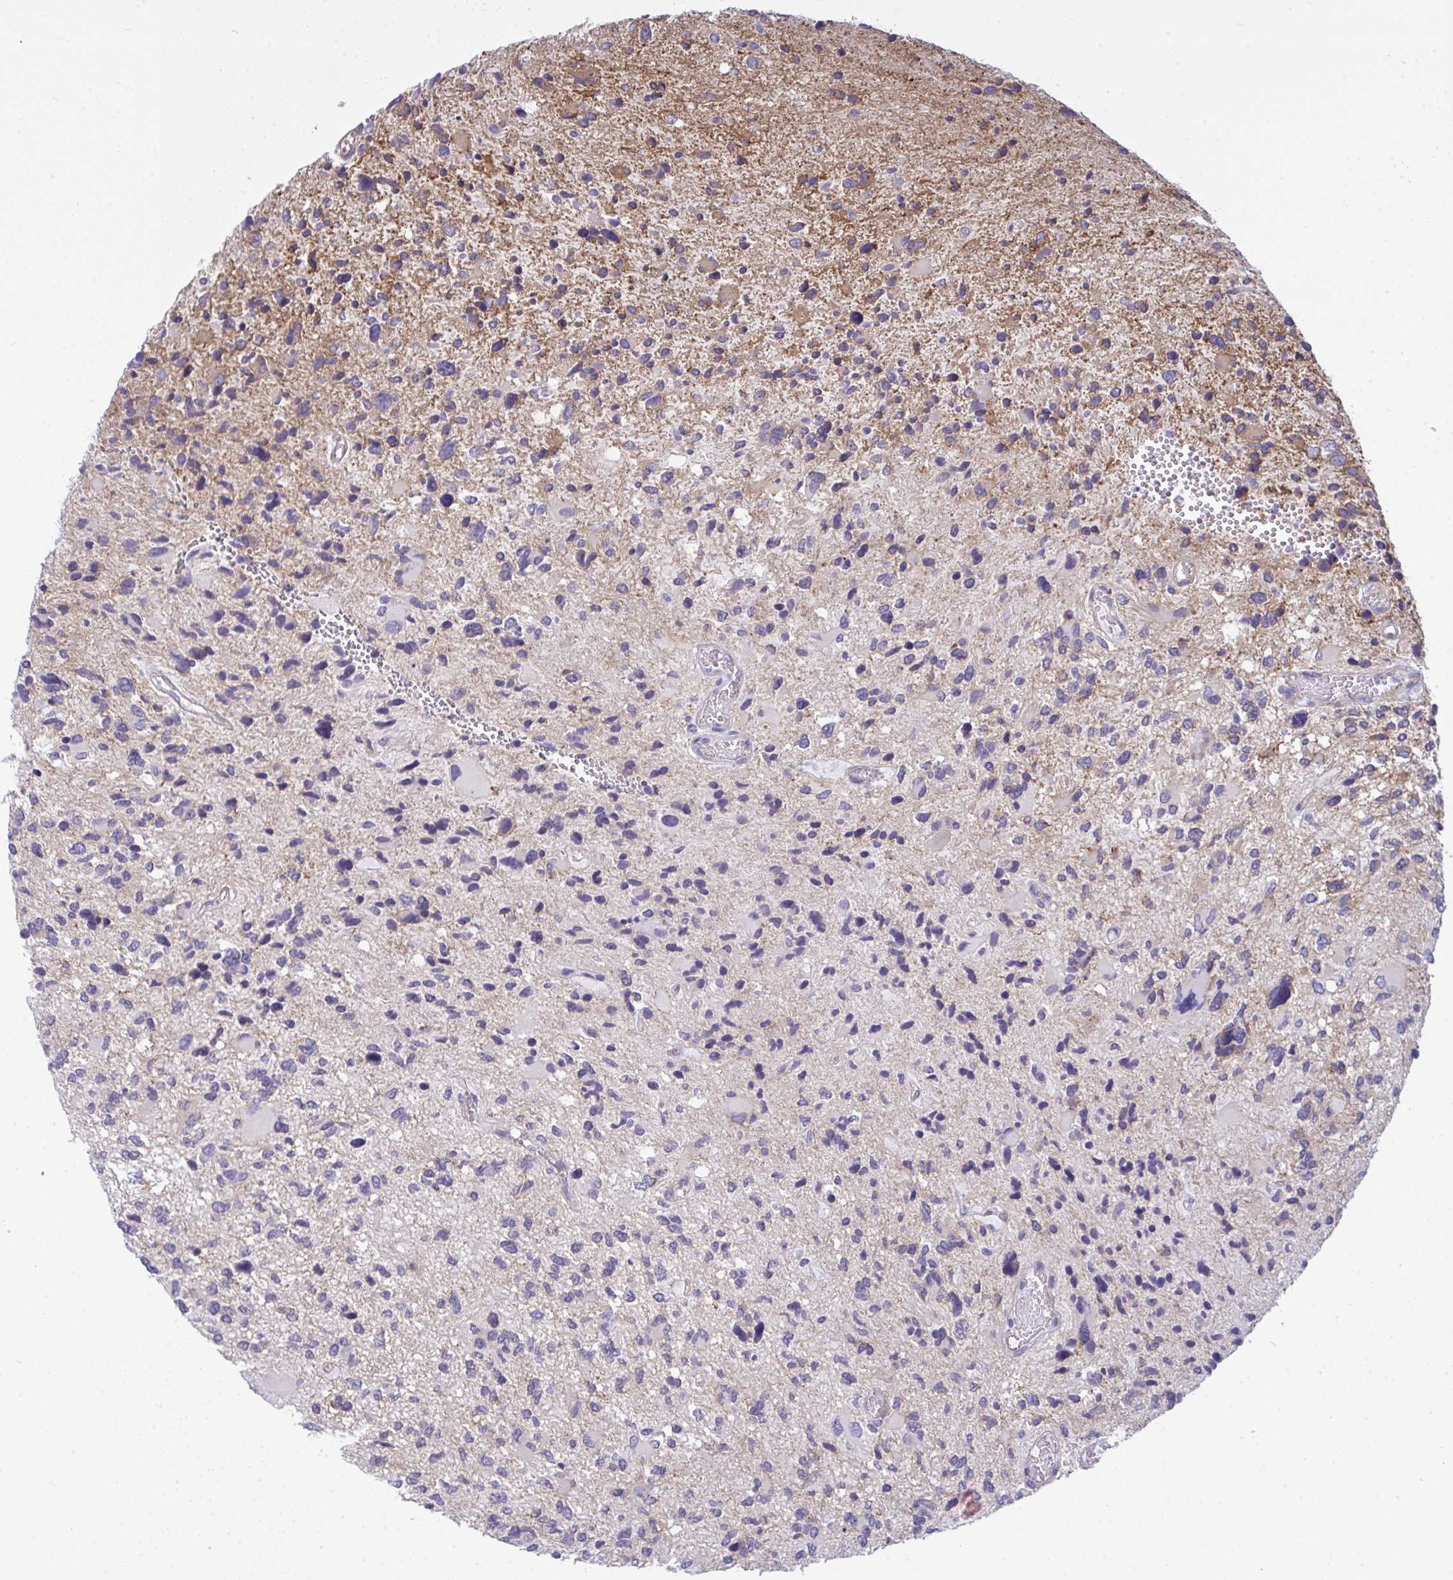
{"staining": {"intensity": "moderate", "quantity": "<25%", "location": "cytoplasmic/membranous"}, "tissue": "glioma", "cell_type": "Tumor cells", "image_type": "cancer", "snomed": [{"axis": "morphology", "description": "Glioma, malignant, High grade"}, {"axis": "topography", "description": "Brain"}], "caption": "A brown stain highlights moderate cytoplasmic/membranous positivity of a protein in human glioma tumor cells.", "gene": "MYH10", "patient": {"sex": "female", "age": 11}}